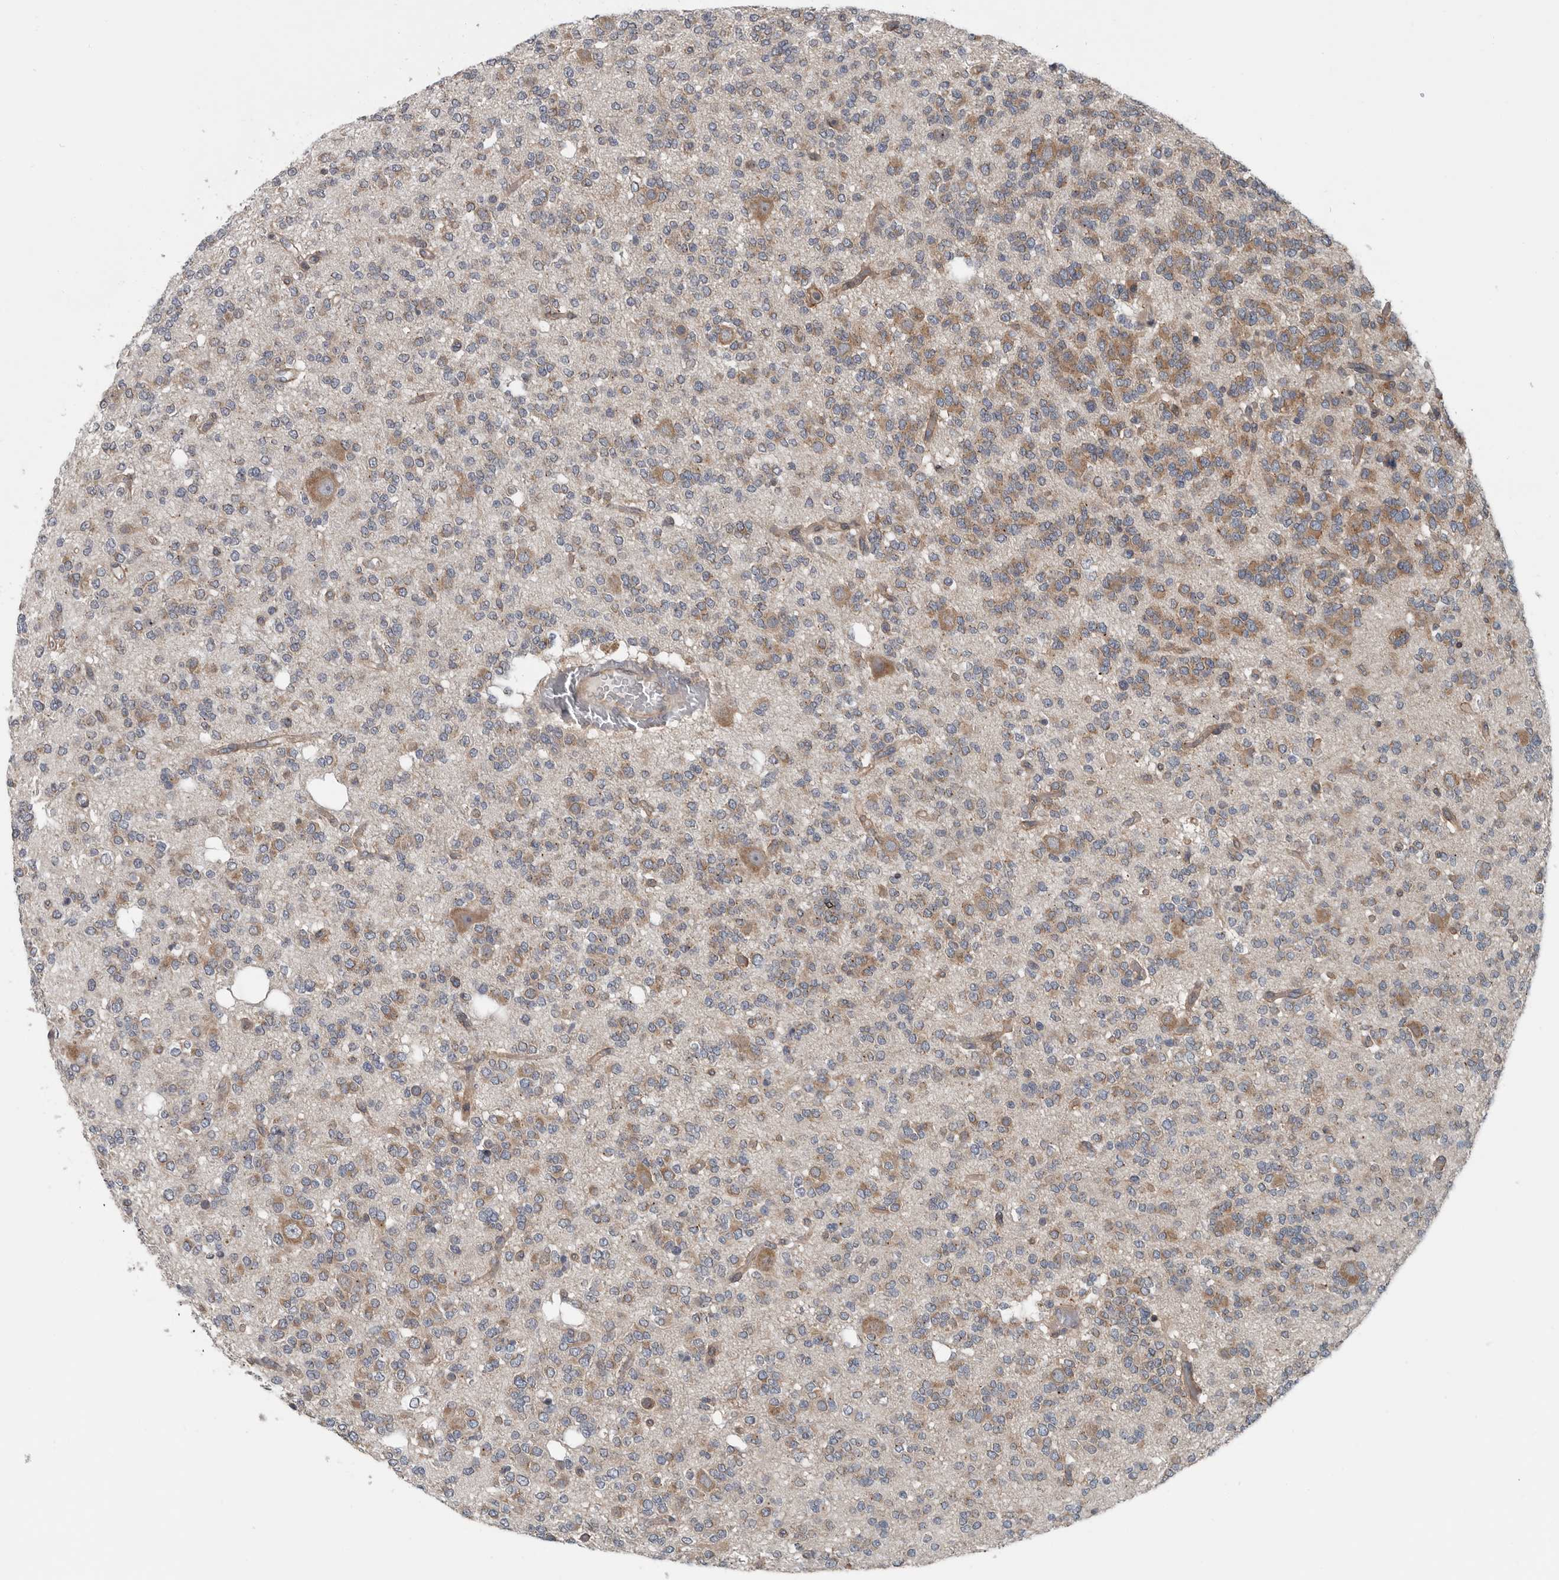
{"staining": {"intensity": "moderate", "quantity": "25%-75%", "location": "cytoplasmic/membranous"}, "tissue": "glioma", "cell_type": "Tumor cells", "image_type": "cancer", "snomed": [{"axis": "morphology", "description": "Glioma, malignant, Low grade"}, {"axis": "topography", "description": "Brain"}], "caption": "Immunohistochemical staining of human low-grade glioma (malignant) exhibits medium levels of moderate cytoplasmic/membranous expression in approximately 25%-75% of tumor cells.", "gene": "TMEM199", "patient": {"sex": "male", "age": 38}}